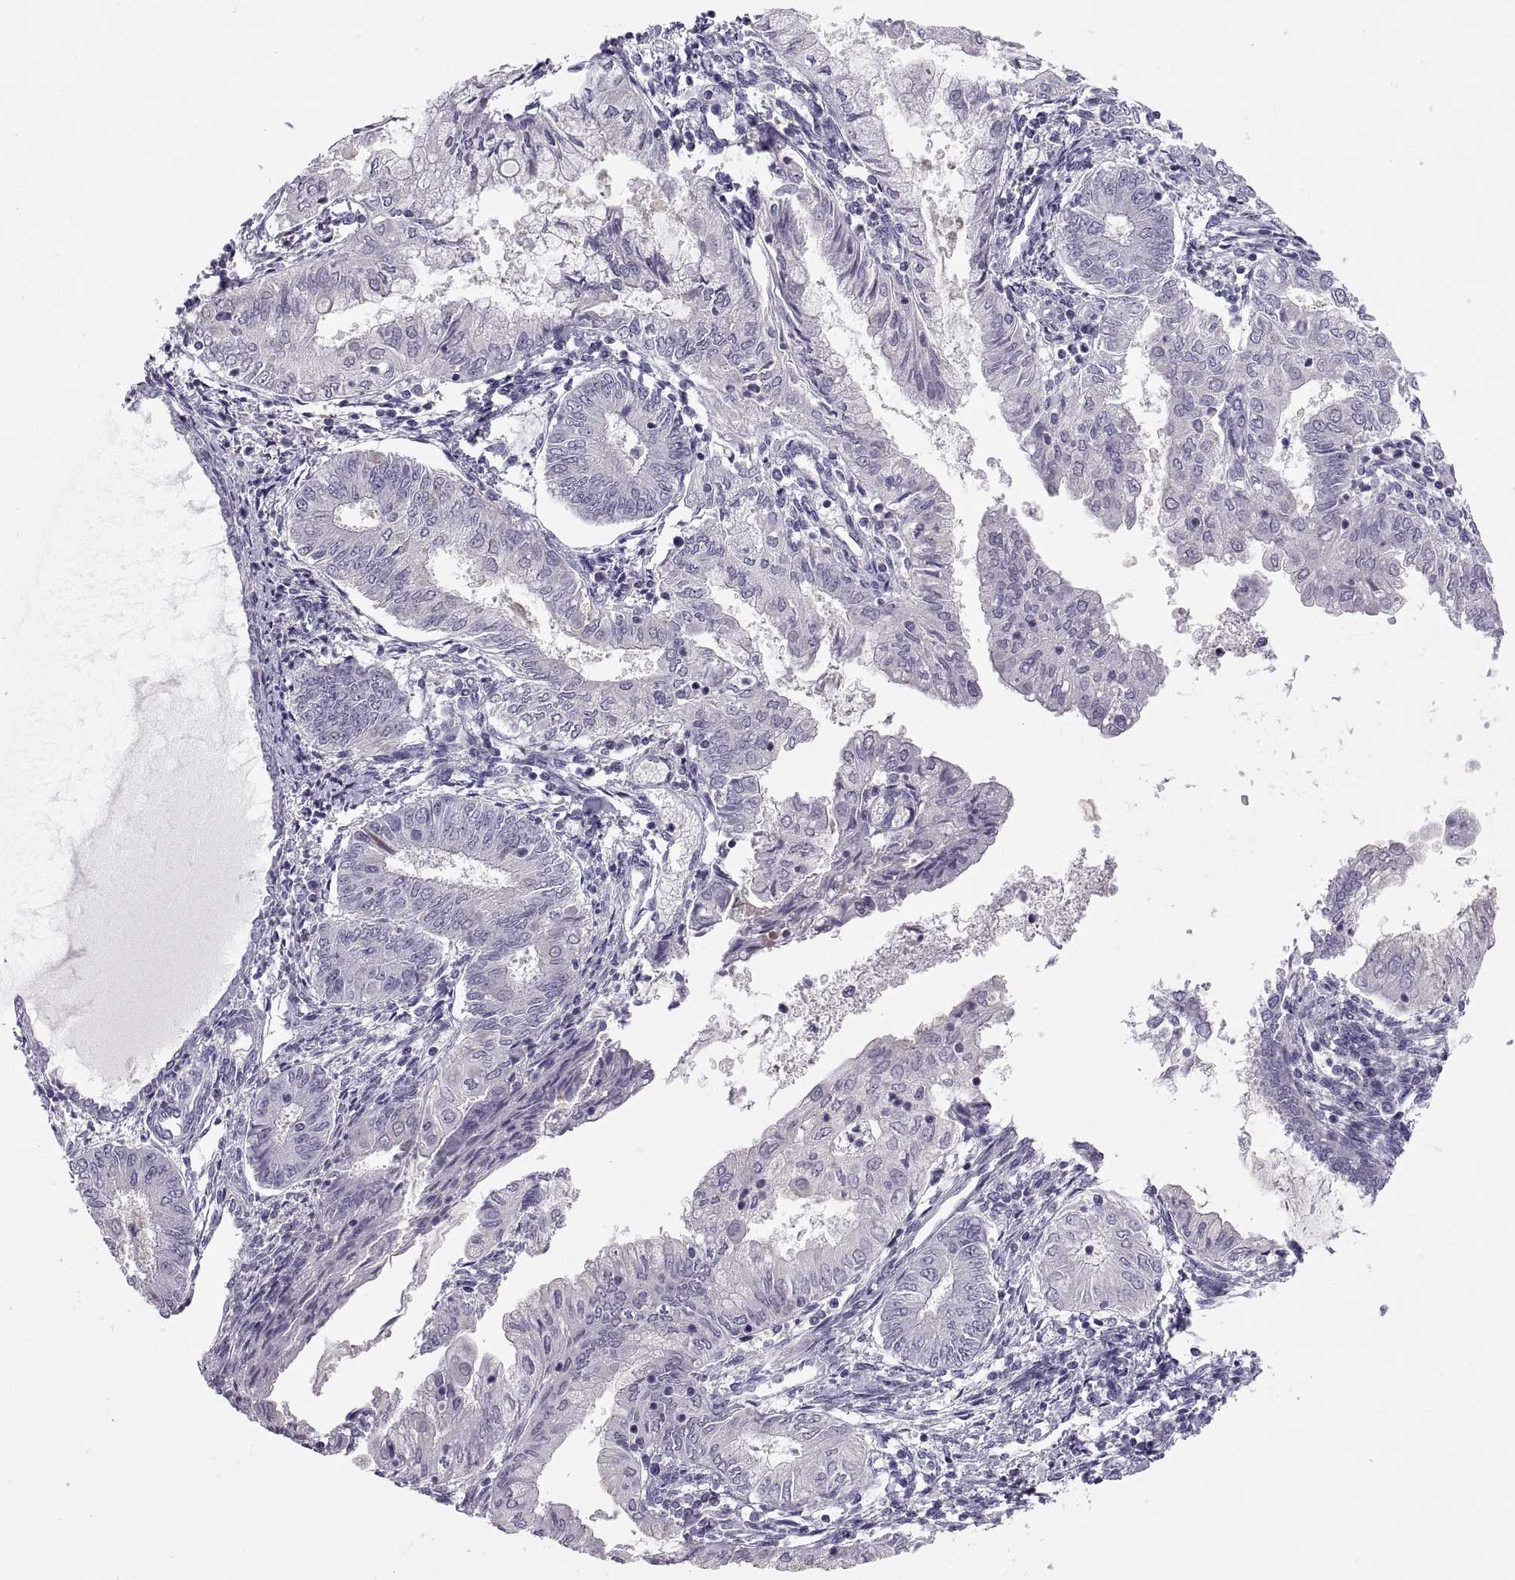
{"staining": {"intensity": "weak", "quantity": "<25%", "location": "cytoplasmic/membranous"}, "tissue": "endometrial cancer", "cell_type": "Tumor cells", "image_type": "cancer", "snomed": [{"axis": "morphology", "description": "Adenocarcinoma, NOS"}, {"axis": "topography", "description": "Endometrium"}], "caption": "This micrograph is of endometrial cancer (adenocarcinoma) stained with IHC to label a protein in brown with the nuclei are counter-stained blue. There is no expression in tumor cells.", "gene": "TTC21A", "patient": {"sex": "female", "age": 68}}